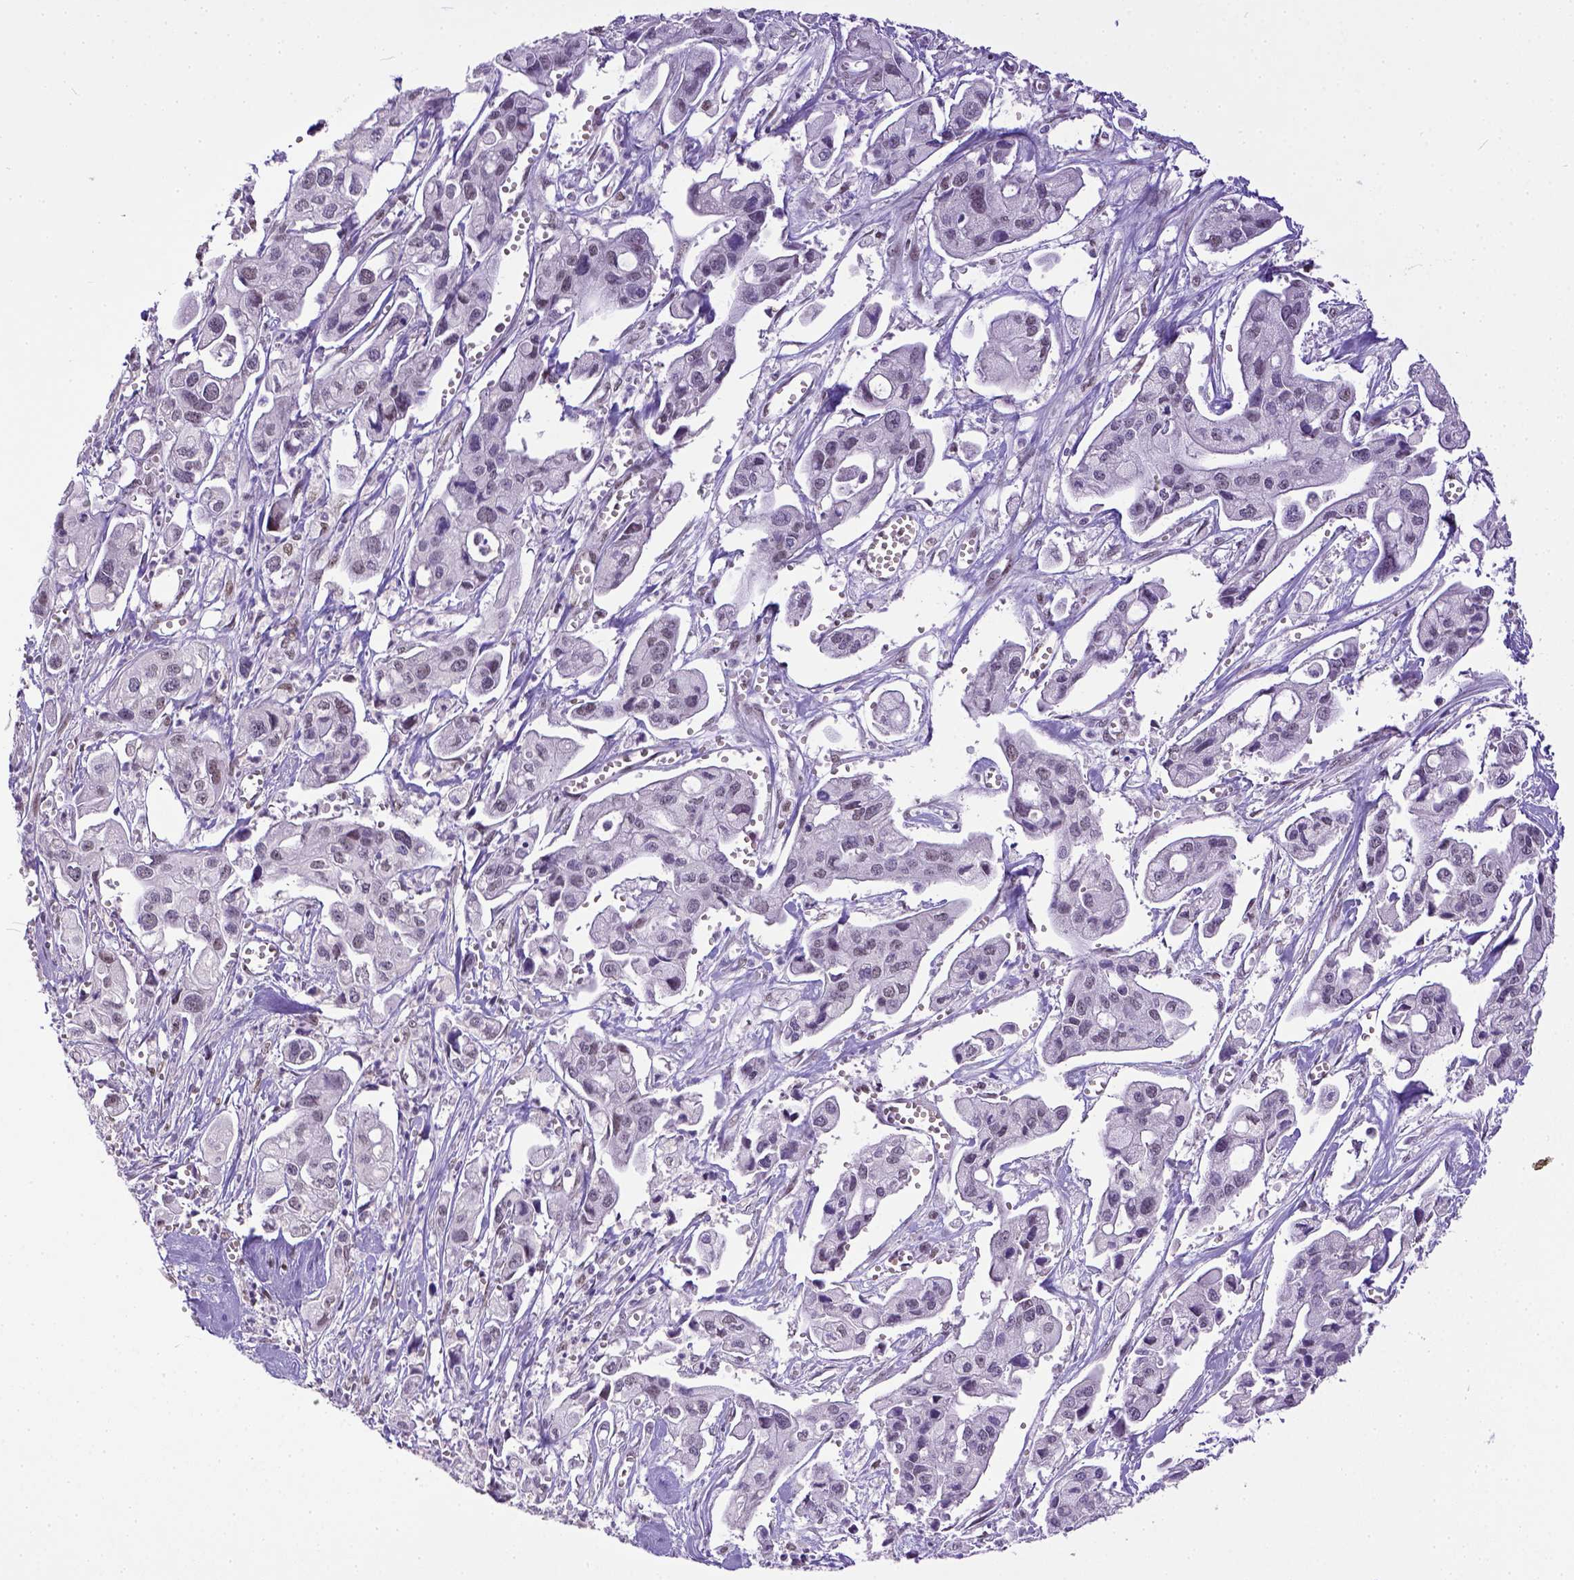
{"staining": {"intensity": "negative", "quantity": "none", "location": "none"}, "tissue": "pancreatic cancer", "cell_type": "Tumor cells", "image_type": "cancer", "snomed": [{"axis": "morphology", "description": "Adenocarcinoma, NOS"}, {"axis": "topography", "description": "Pancreas"}], "caption": "Immunohistochemical staining of human pancreatic cancer exhibits no significant expression in tumor cells. (DAB IHC with hematoxylin counter stain).", "gene": "ERCC1", "patient": {"sex": "male", "age": 70}}